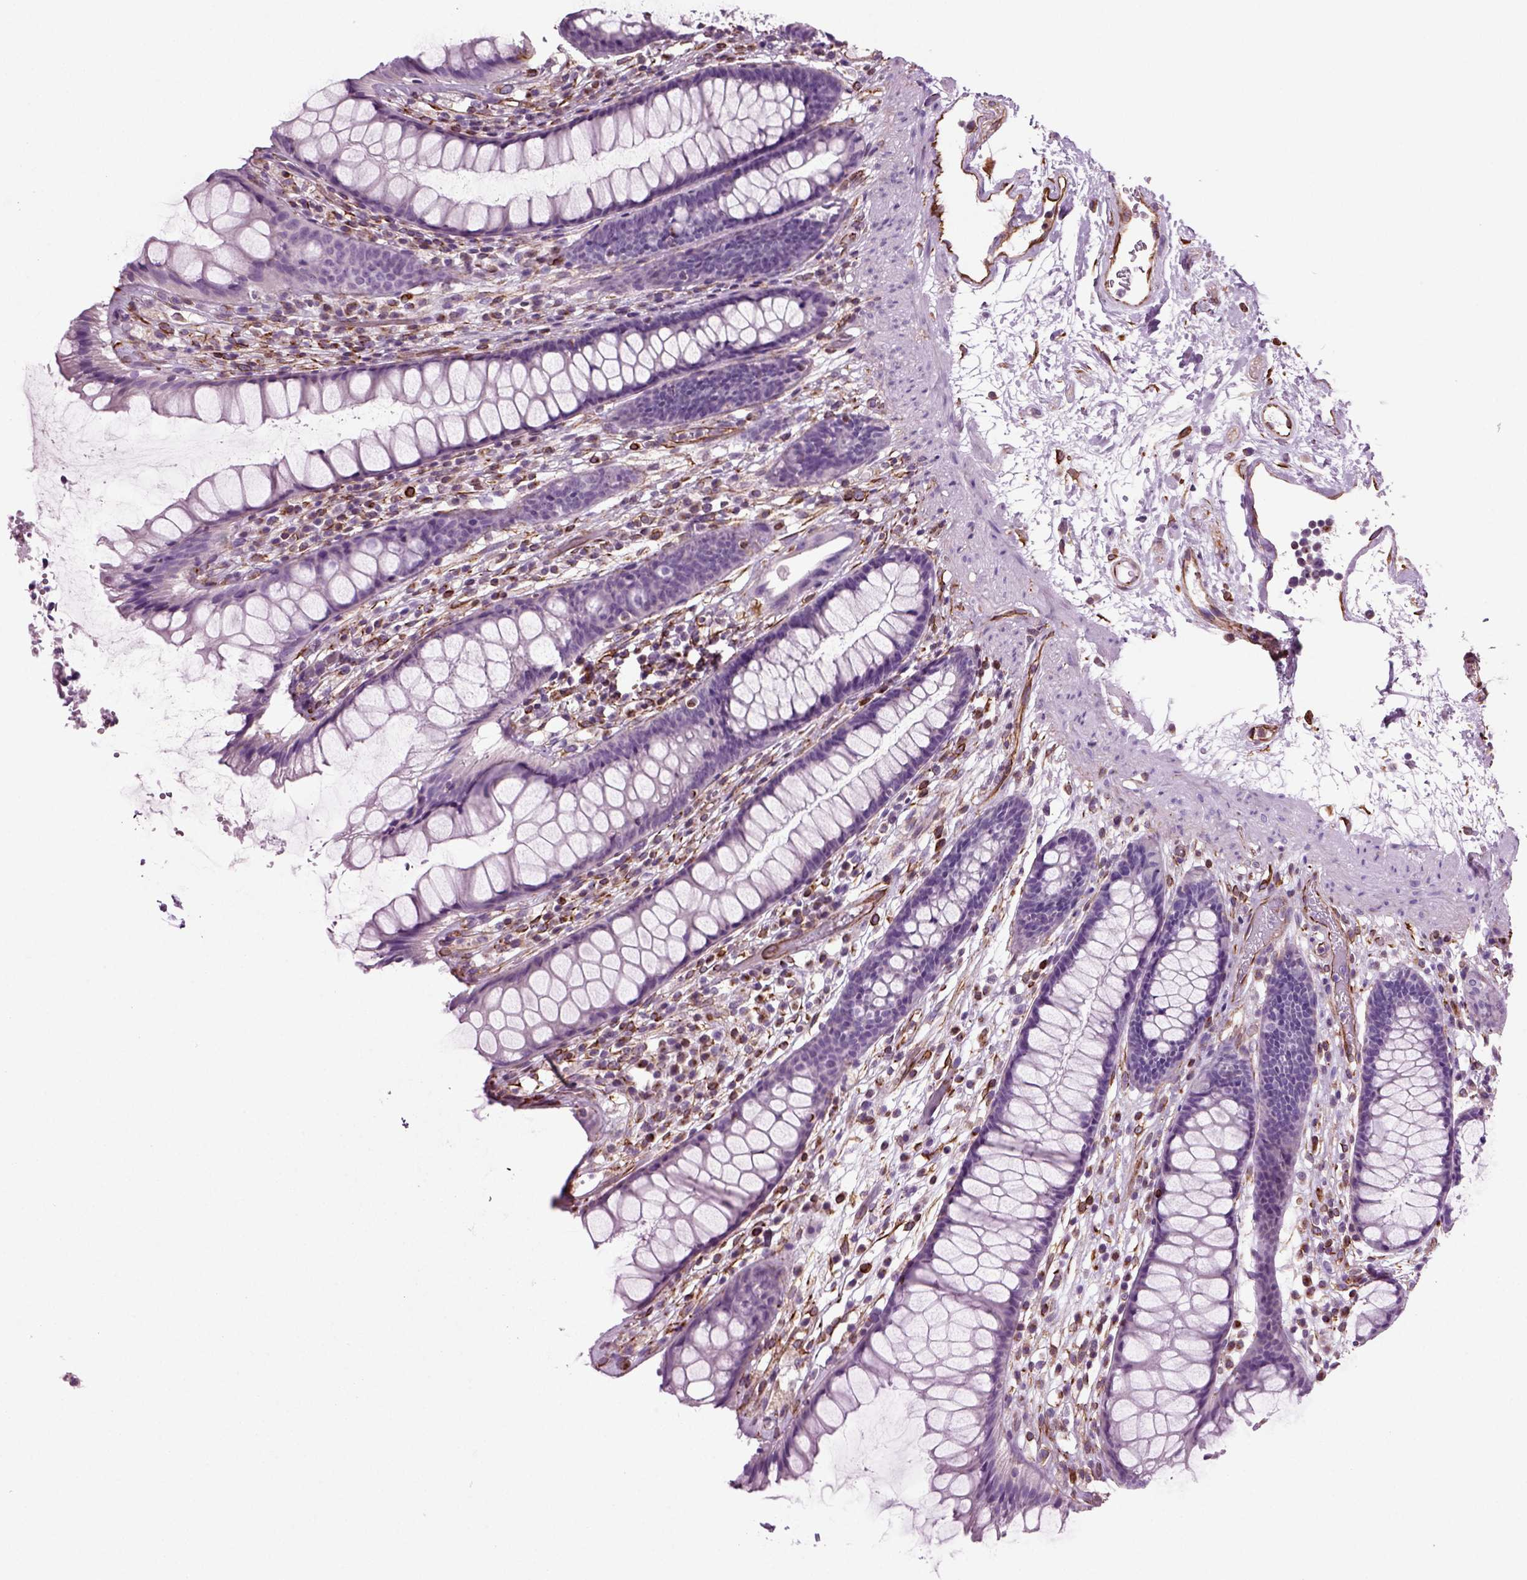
{"staining": {"intensity": "negative", "quantity": "none", "location": "none"}, "tissue": "rectum", "cell_type": "Glandular cells", "image_type": "normal", "snomed": [{"axis": "morphology", "description": "Normal tissue, NOS"}, {"axis": "topography", "description": "Rectum"}], "caption": "This is an immunohistochemistry (IHC) photomicrograph of normal human rectum. There is no staining in glandular cells.", "gene": "ACER3", "patient": {"sex": "male", "age": 72}}